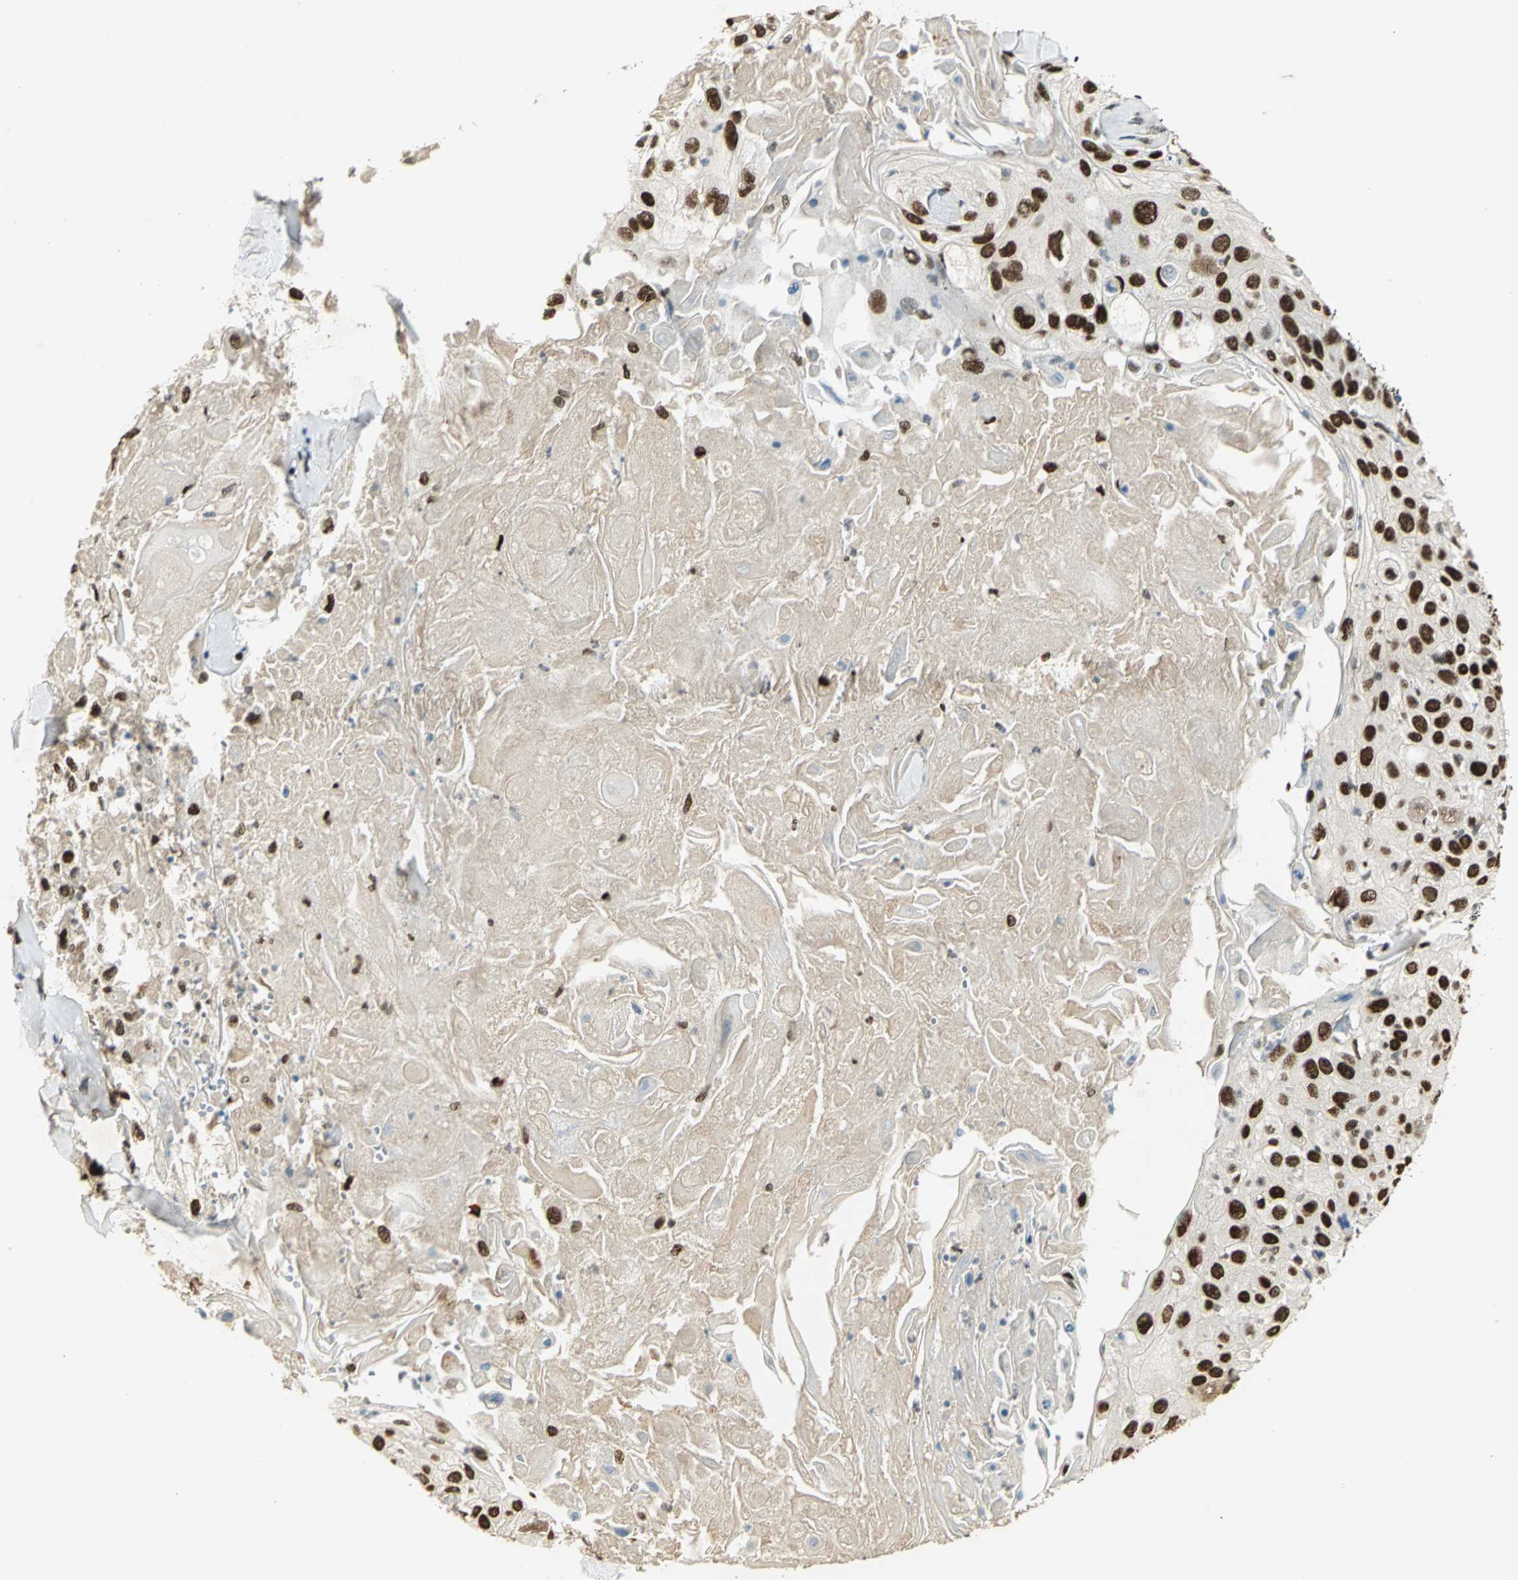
{"staining": {"intensity": "strong", "quantity": ">75%", "location": "nuclear"}, "tissue": "skin cancer", "cell_type": "Tumor cells", "image_type": "cancer", "snomed": [{"axis": "morphology", "description": "Squamous cell carcinoma, NOS"}, {"axis": "topography", "description": "Skin"}], "caption": "About >75% of tumor cells in human skin squamous cell carcinoma display strong nuclear protein staining as visualized by brown immunohistochemical staining.", "gene": "AK6", "patient": {"sex": "male", "age": 86}}